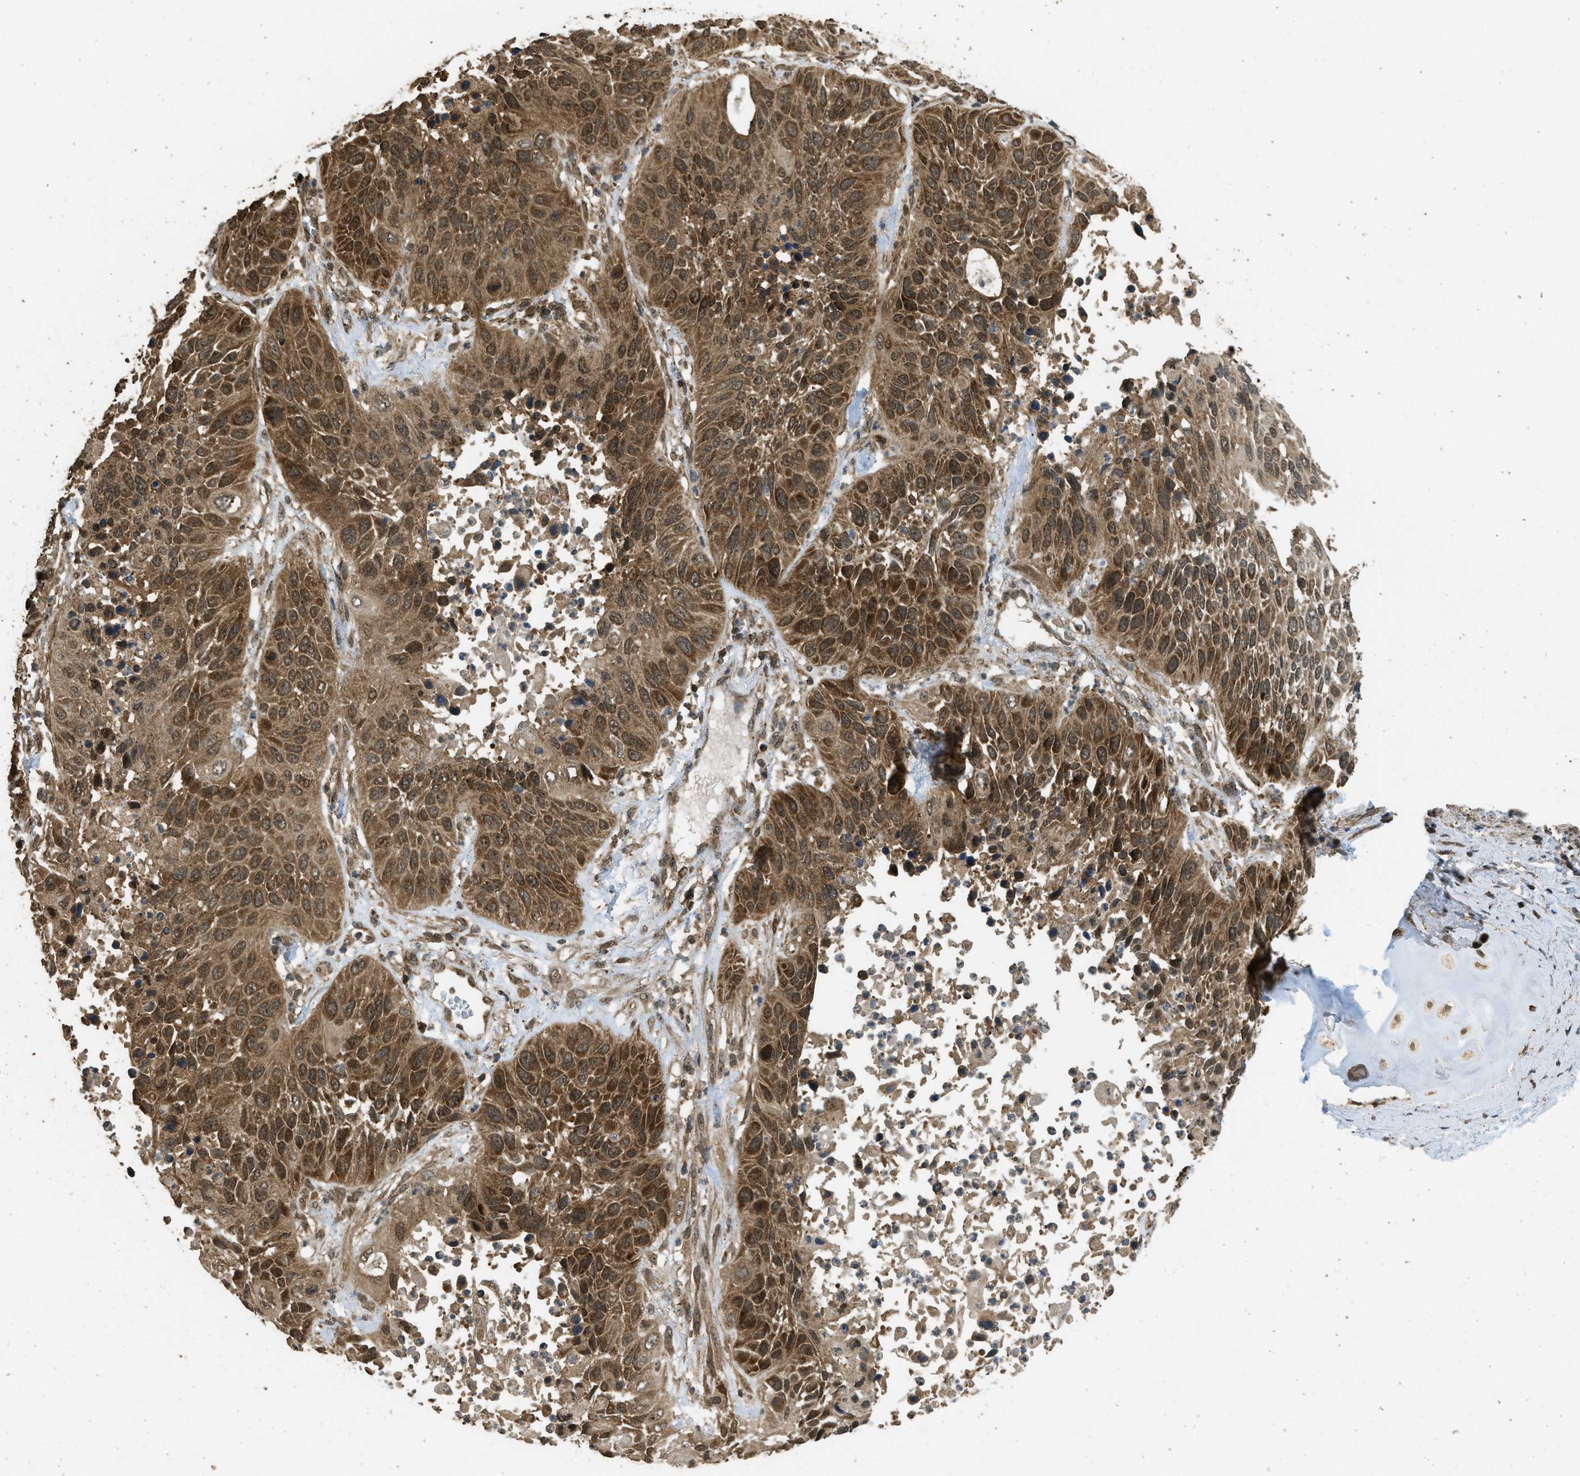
{"staining": {"intensity": "strong", "quantity": ">75%", "location": "cytoplasmic/membranous"}, "tissue": "lung cancer", "cell_type": "Tumor cells", "image_type": "cancer", "snomed": [{"axis": "morphology", "description": "Squamous cell carcinoma, NOS"}, {"axis": "topography", "description": "Lung"}], "caption": "This is an image of immunohistochemistry staining of squamous cell carcinoma (lung), which shows strong staining in the cytoplasmic/membranous of tumor cells.", "gene": "CTPS1", "patient": {"sex": "female", "age": 76}}